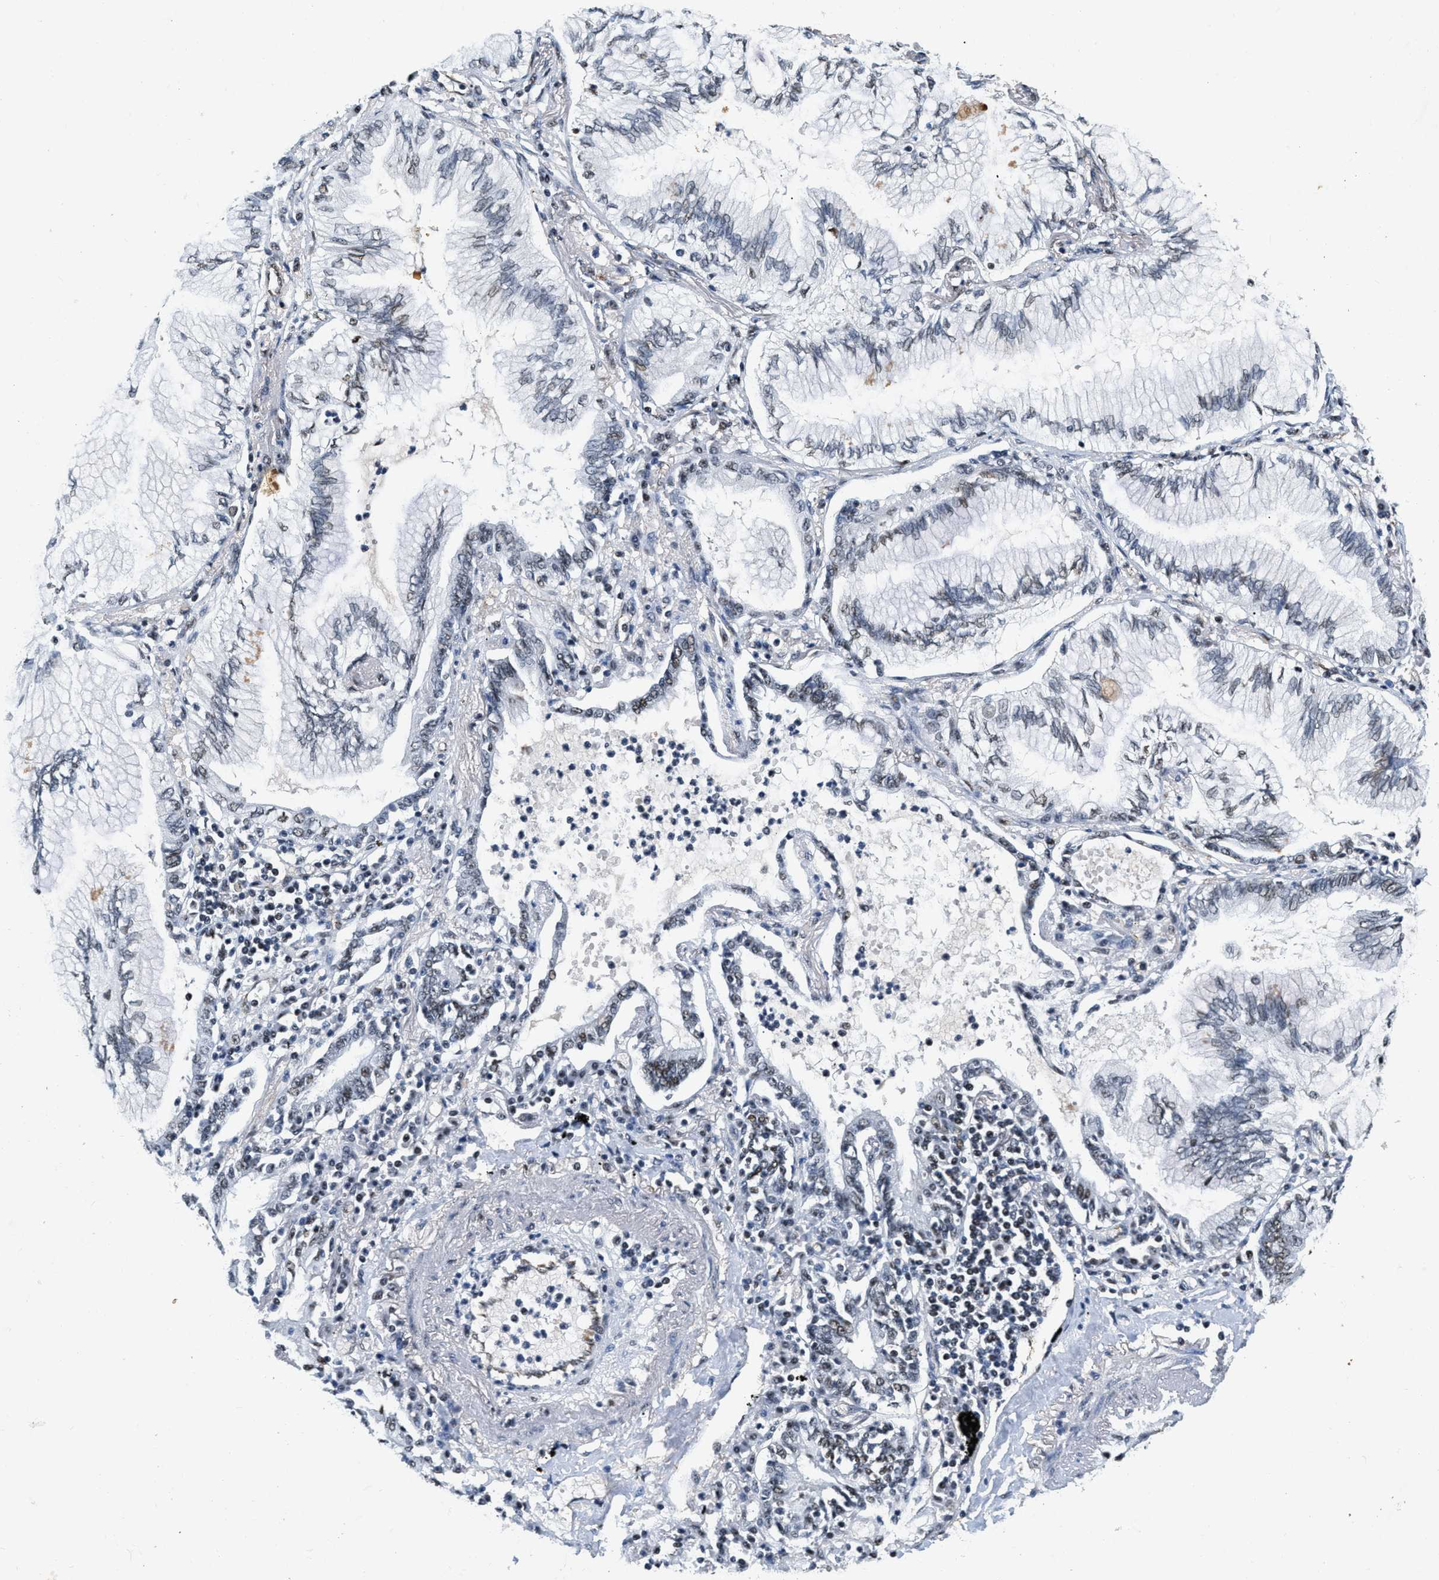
{"staining": {"intensity": "weak", "quantity": "<25%", "location": "nuclear"}, "tissue": "lung cancer", "cell_type": "Tumor cells", "image_type": "cancer", "snomed": [{"axis": "morphology", "description": "Normal tissue, NOS"}, {"axis": "morphology", "description": "Adenocarcinoma, NOS"}, {"axis": "topography", "description": "Bronchus"}, {"axis": "topography", "description": "Lung"}], "caption": "Immunohistochemistry of human adenocarcinoma (lung) exhibits no positivity in tumor cells.", "gene": "CCNE1", "patient": {"sex": "female", "age": 70}}